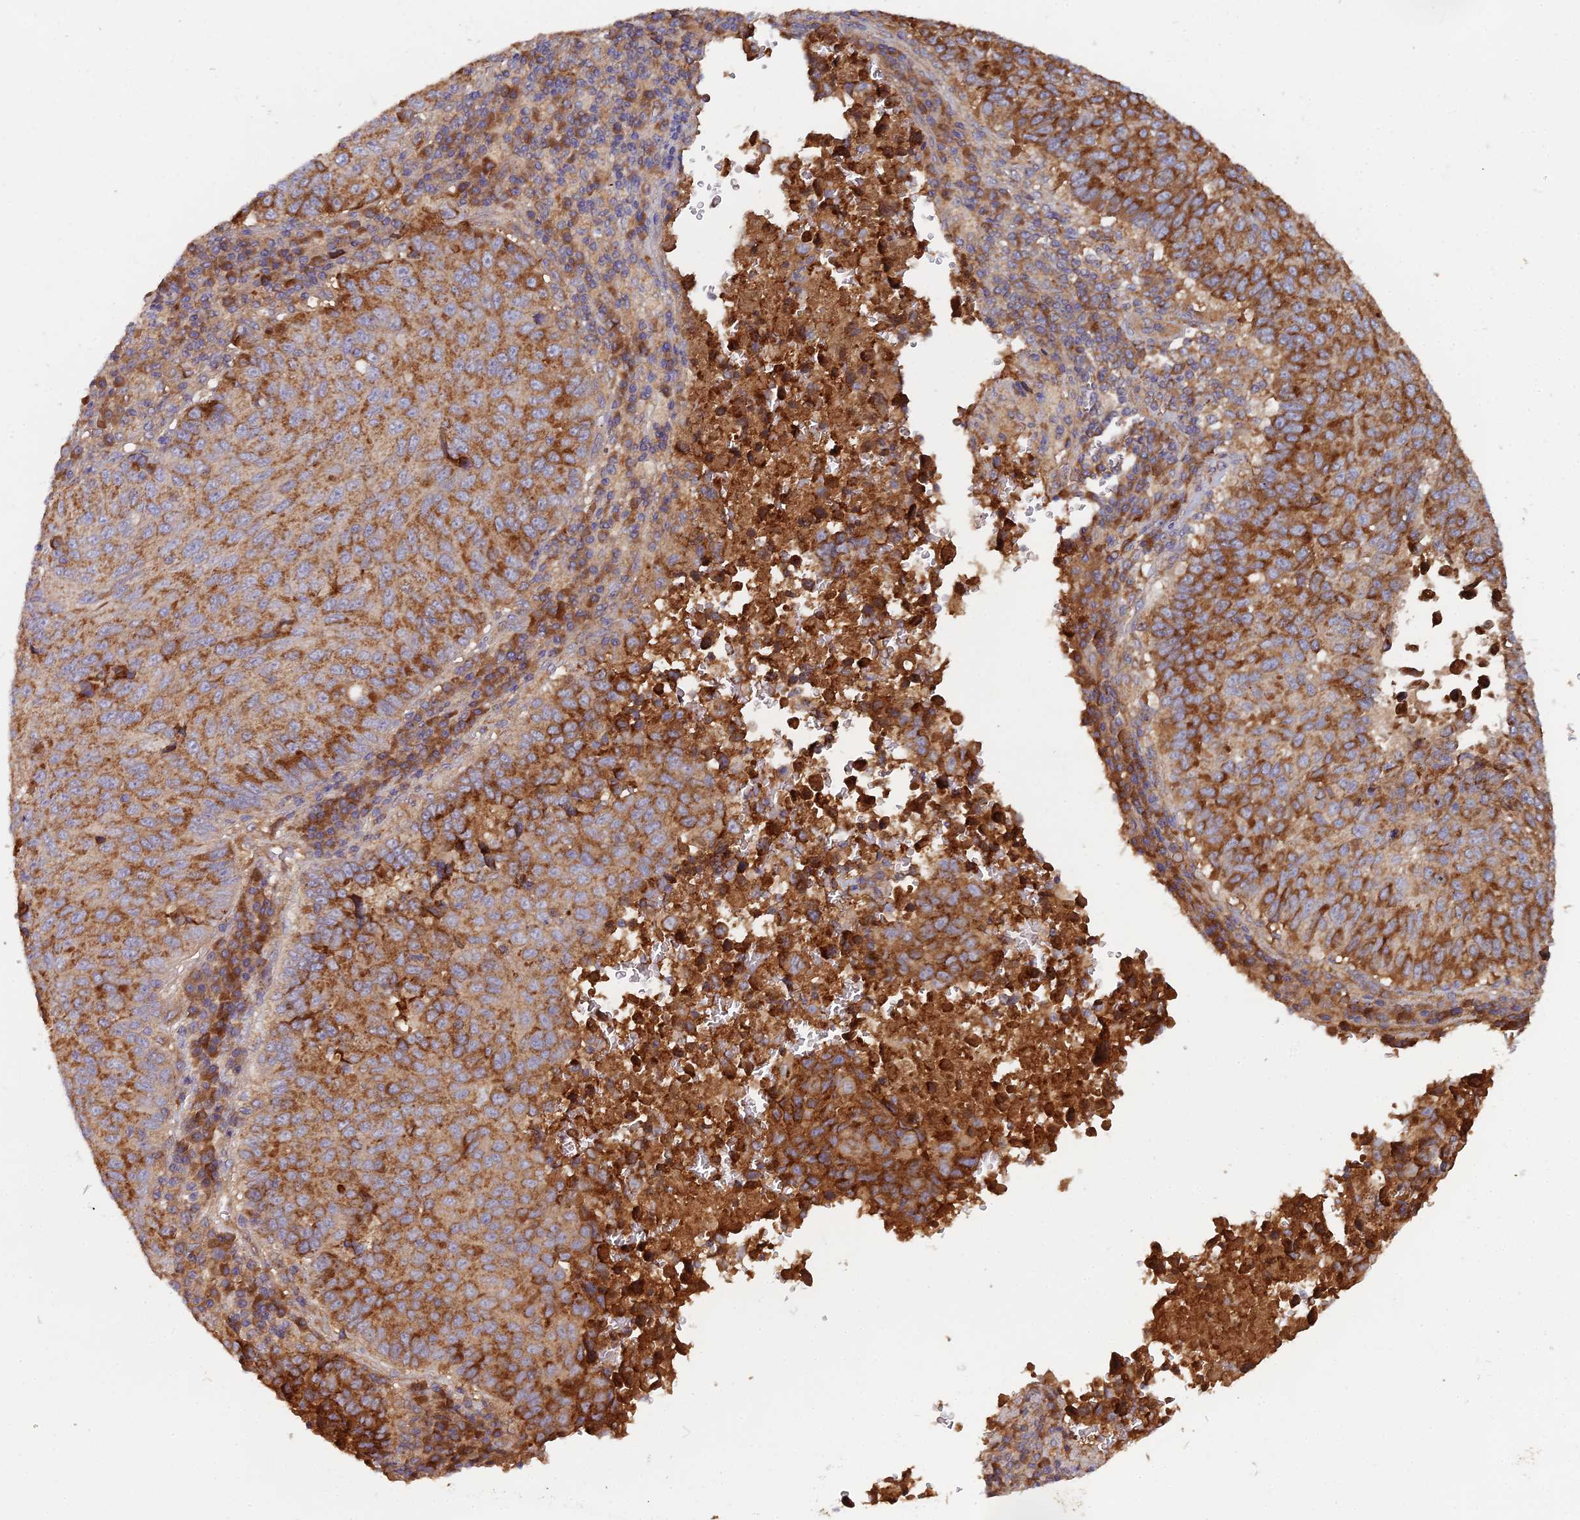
{"staining": {"intensity": "strong", "quantity": "25%-75%", "location": "cytoplasmic/membranous"}, "tissue": "lung cancer", "cell_type": "Tumor cells", "image_type": "cancer", "snomed": [{"axis": "morphology", "description": "Squamous cell carcinoma, NOS"}, {"axis": "topography", "description": "Lung"}], "caption": "IHC of lung cancer (squamous cell carcinoma) demonstrates high levels of strong cytoplasmic/membranous positivity in about 25%-75% of tumor cells.", "gene": "CCDC167", "patient": {"sex": "male", "age": 73}}